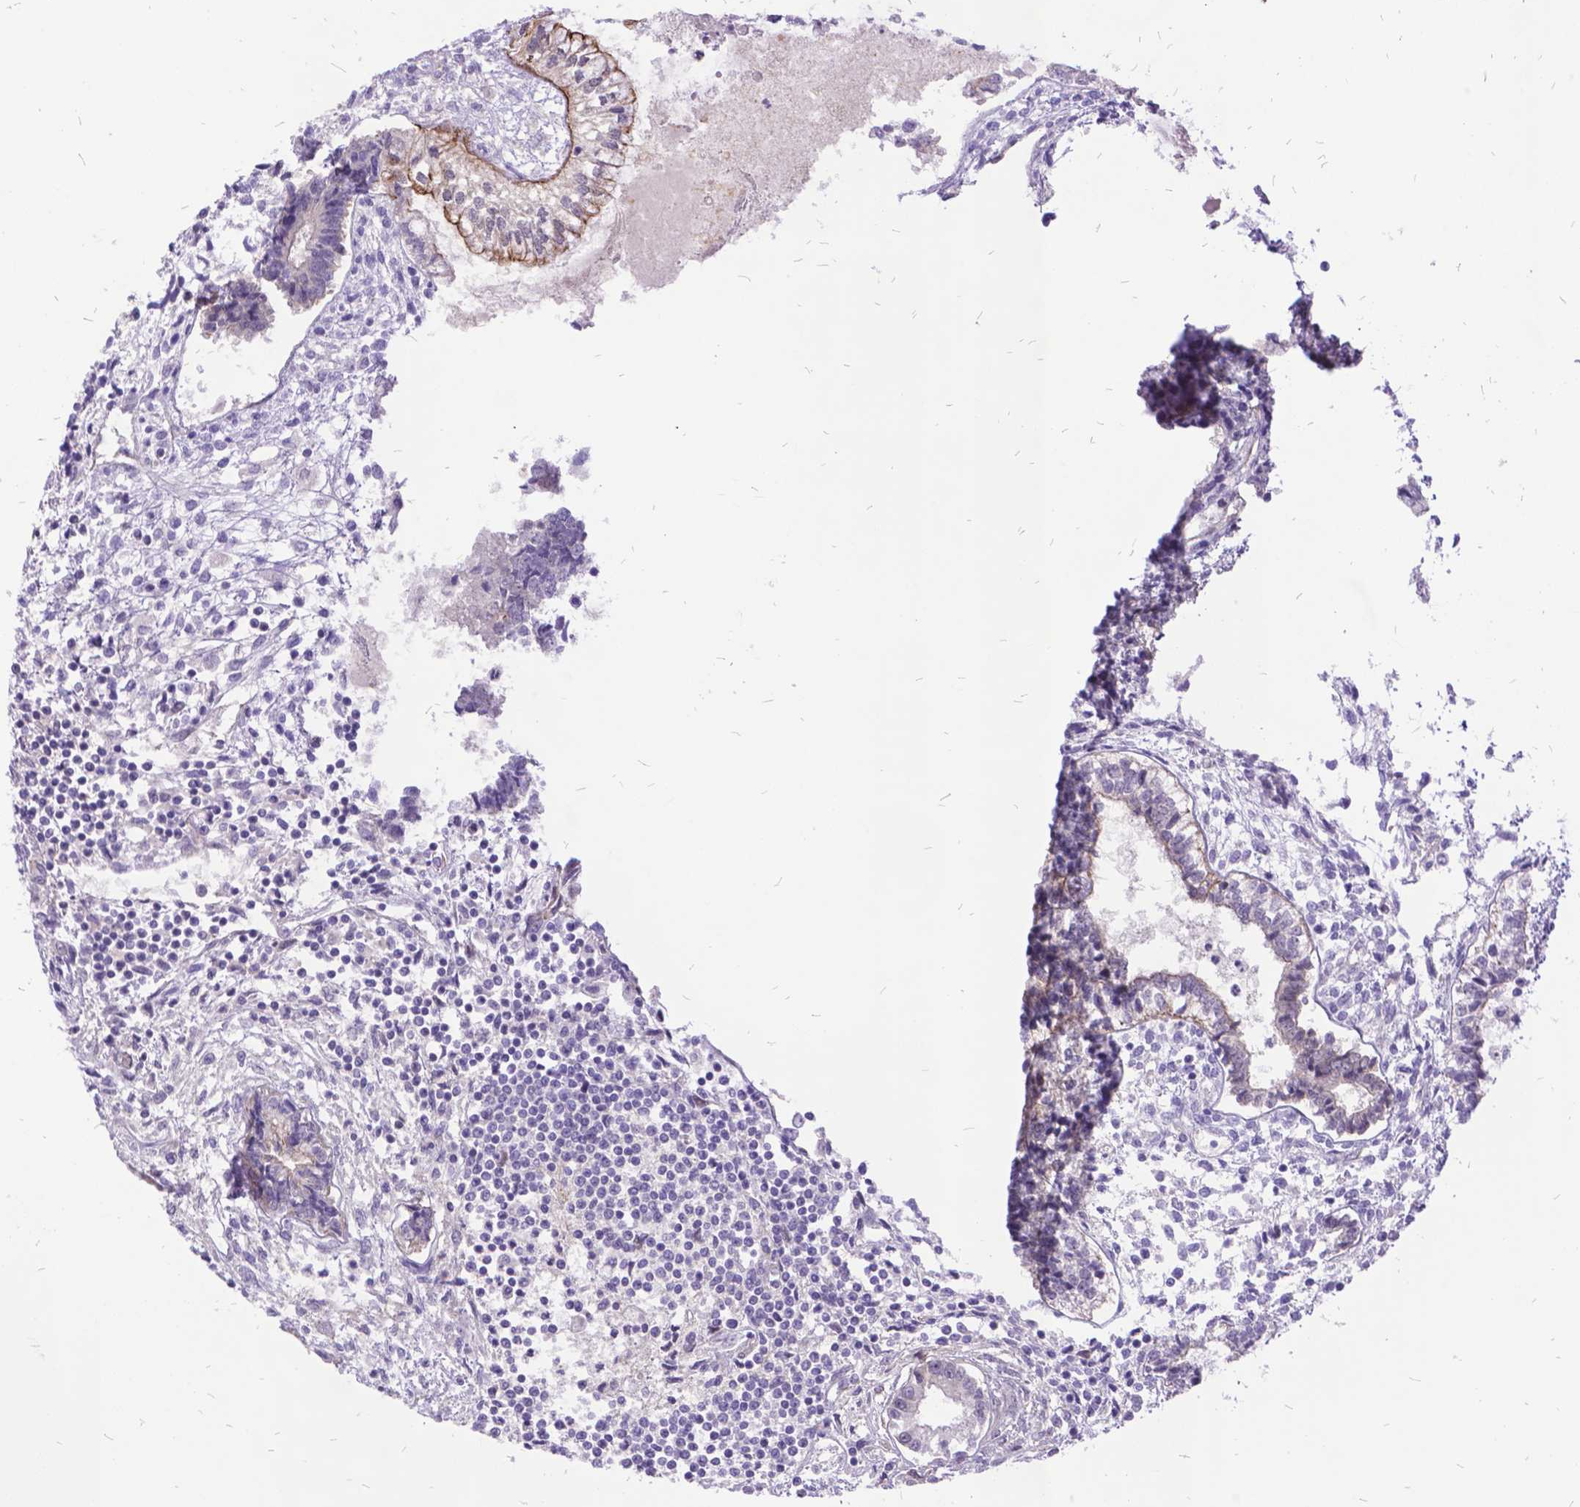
{"staining": {"intensity": "negative", "quantity": "none", "location": "none"}, "tissue": "testis cancer", "cell_type": "Tumor cells", "image_type": "cancer", "snomed": [{"axis": "morphology", "description": "Carcinoma, Embryonal, NOS"}, {"axis": "topography", "description": "Testis"}], "caption": "High magnification brightfield microscopy of testis cancer (embryonal carcinoma) stained with DAB (brown) and counterstained with hematoxylin (blue): tumor cells show no significant positivity.", "gene": "GRB7", "patient": {"sex": "male", "age": 37}}